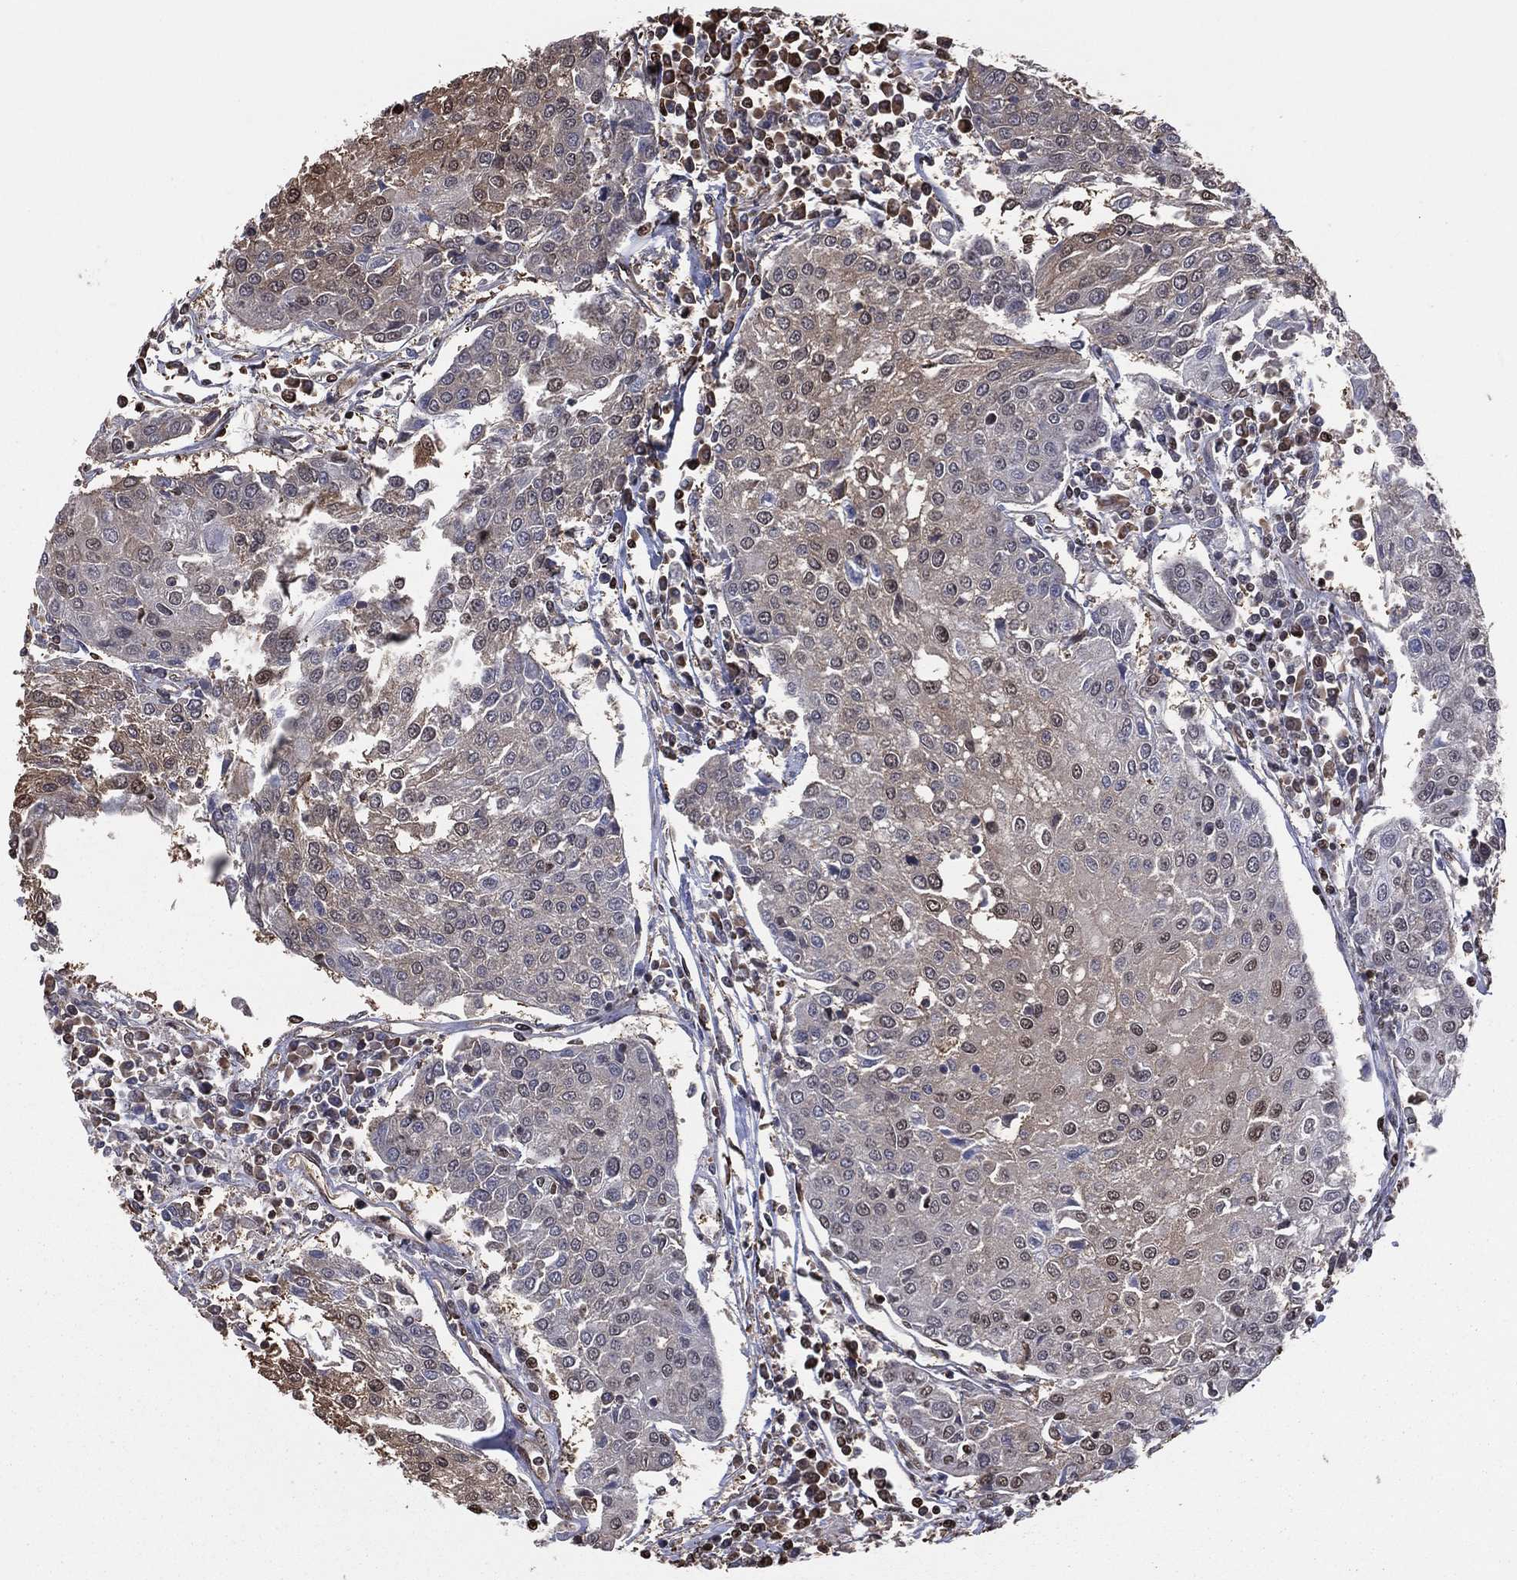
{"staining": {"intensity": "moderate", "quantity": "<25%", "location": "cytoplasmic/membranous,nuclear"}, "tissue": "urothelial cancer", "cell_type": "Tumor cells", "image_type": "cancer", "snomed": [{"axis": "morphology", "description": "Urothelial carcinoma, High grade"}, {"axis": "topography", "description": "Urinary bladder"}], "caption": "Urothelial cancer stained for a protein exhibits moderate cytoplasmic/membranous and nuclear positivity in tumor cells.", "gene": "GAPDH", "patient": {"sex": "female", "age": 85}}